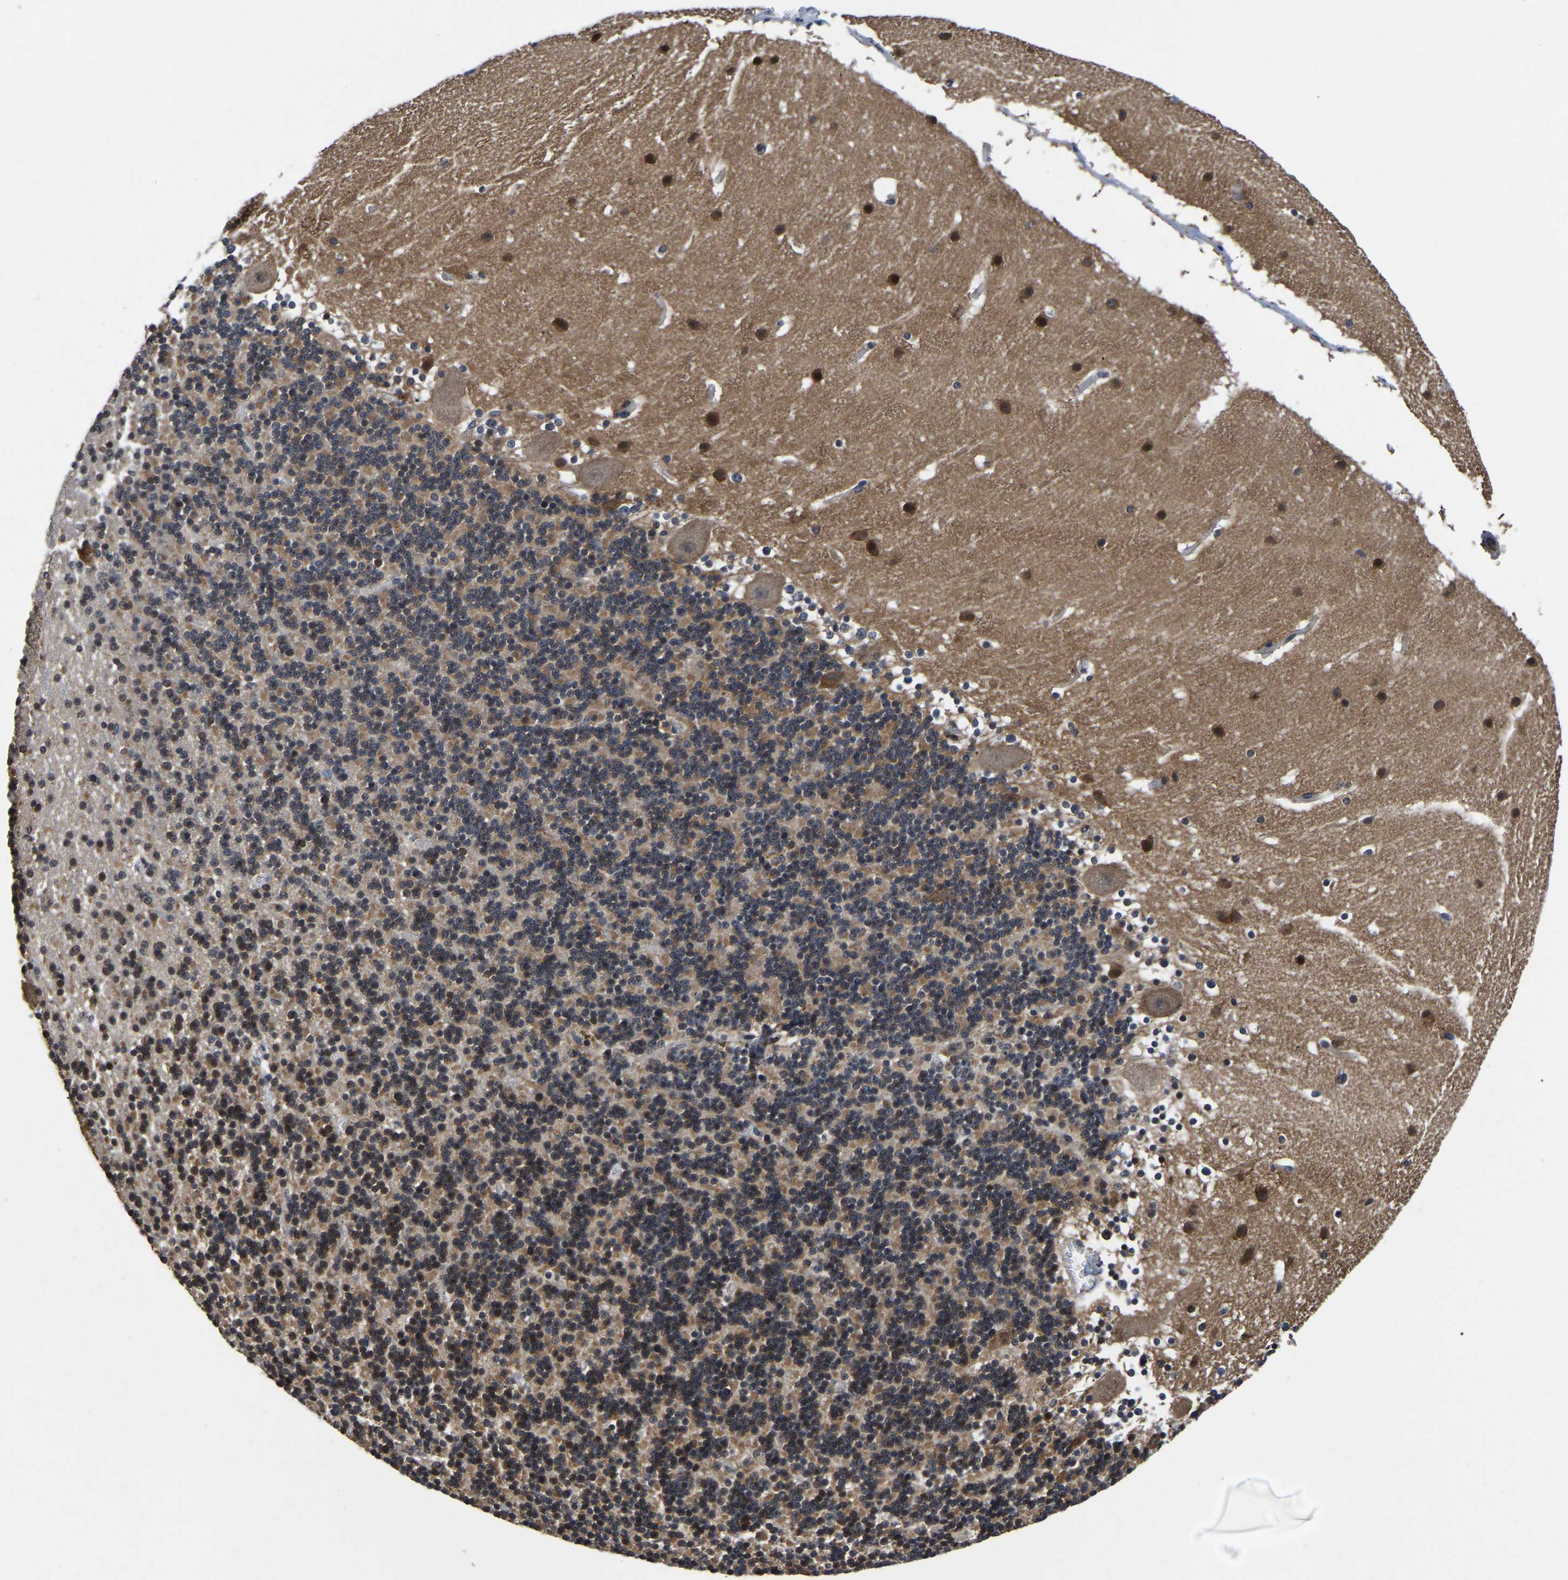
{"staining": {"intensity": "moderate", "quantity": ">75%", "location": "cytoplasmic/membranous,nuclear"}, "tissue": "cerebellum", "cell_type": "Cells in granular layer", "image_type": "normal", "snomed": [{"axis": "morphology", "description": "Normal tissue, NOS"}, {"axis": "topography", "description": "Cerebellum"}], "caption": "Immunohistochemistry (DAB (3,3'-diaminobenzidine)) staining of normal human cerebellum displays moderate cytoplasmic/membranous,nuclear protein positivity in approximately >75% of cells in granular layer.", "gene": "FGD5", "patient": {"sex": "male", "age": 45}}